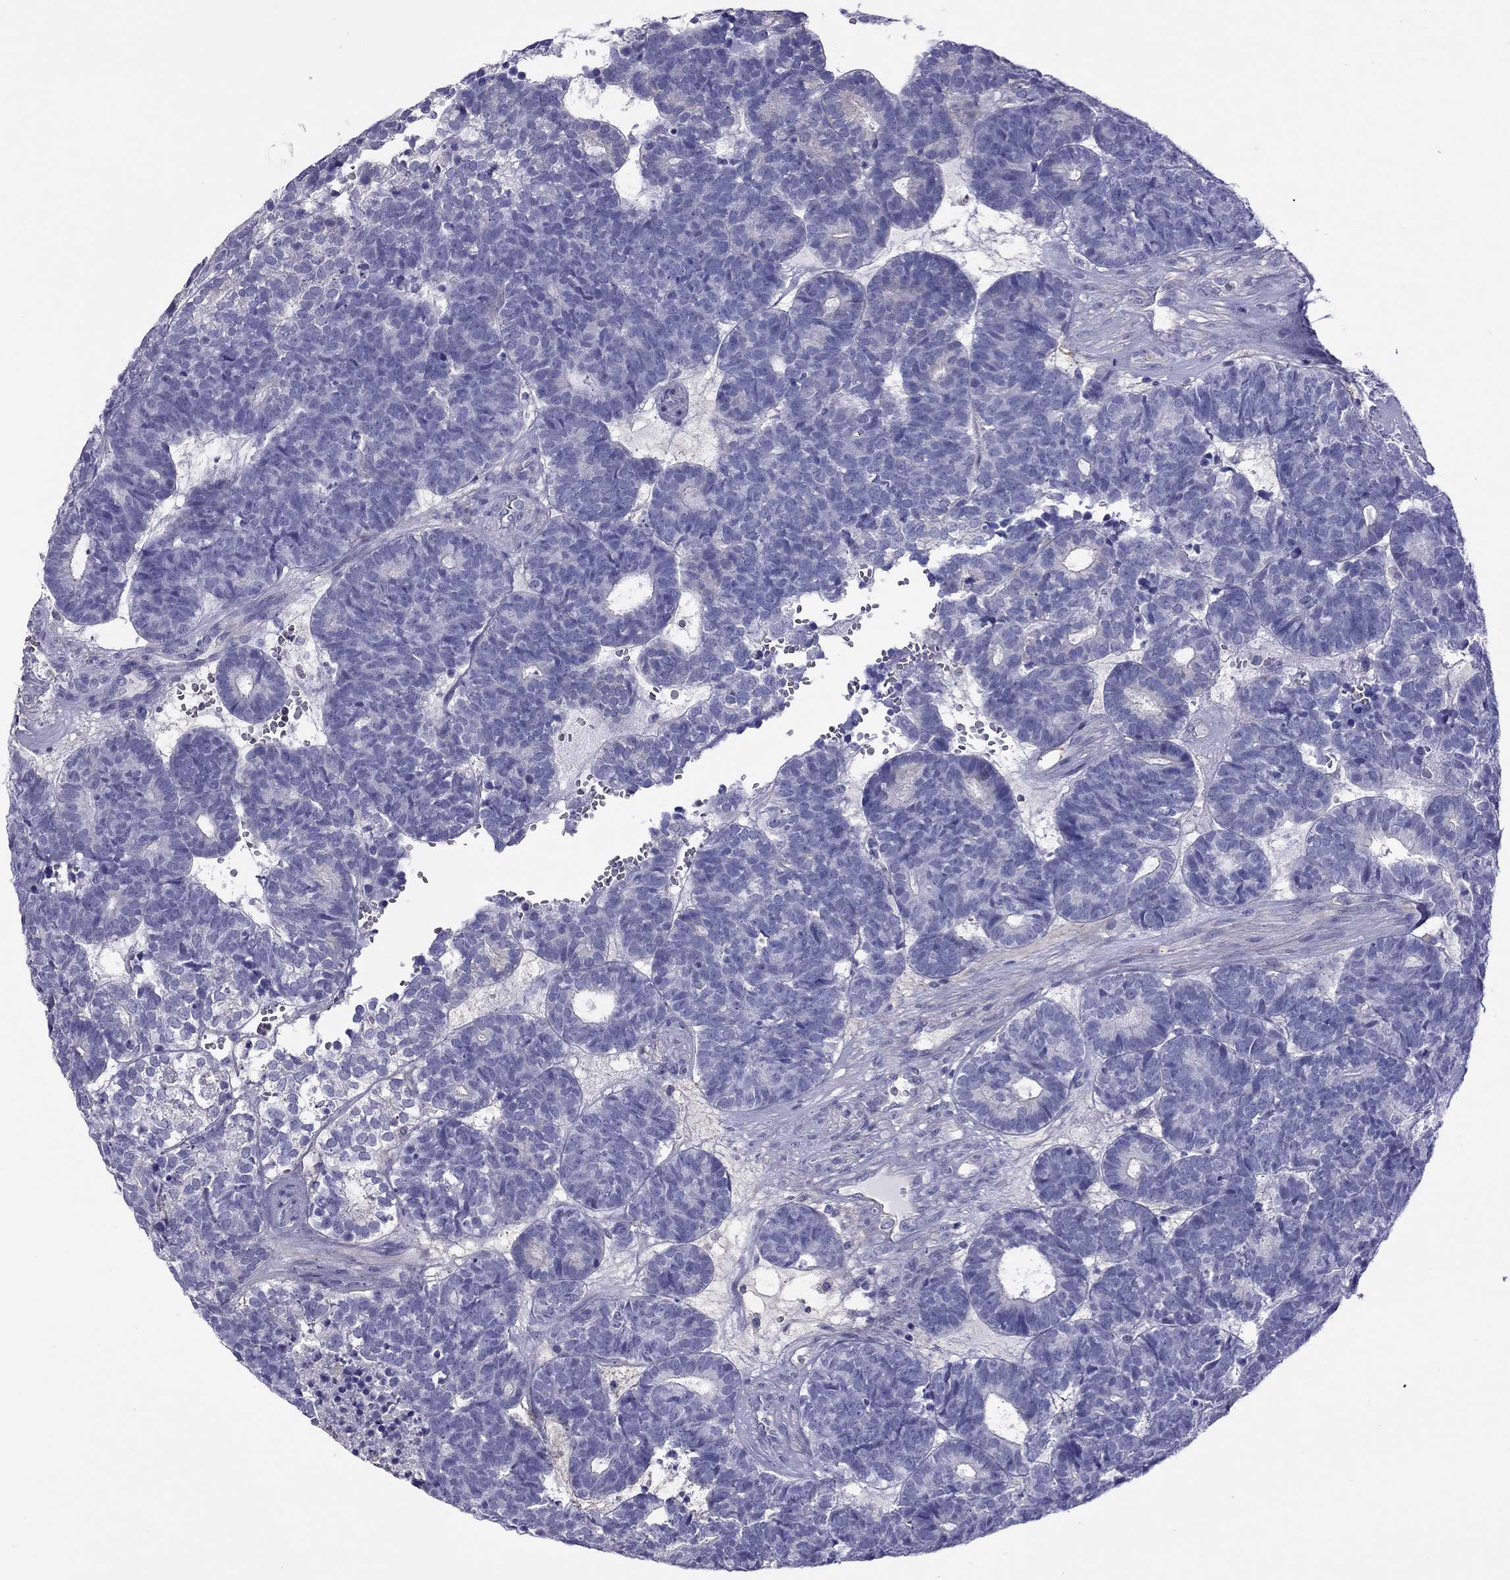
{"staining": {"intensity": "negative", "quantity": "none", "location": "none"}, "tissue": "head and neck cancer", "cell_type": "Tumor cells", "image_type": "cancer", "snomed": [{"axis": "morphology", "description": "Adenocarcinoma, NOS"}, {"axis": "topography", "description": "Head-Neck"}], "caption": "DAB (3,3'-diaminobenzidine) immunohistochemical staining of human head and neck cancer (adenocarcinoma) demonstrates no significant expression in tumor cells. (IHC, brightfield microscopy, high magnification).", "gene": "ALOX15B", "patient": {"sex": "female", "age": 81}}